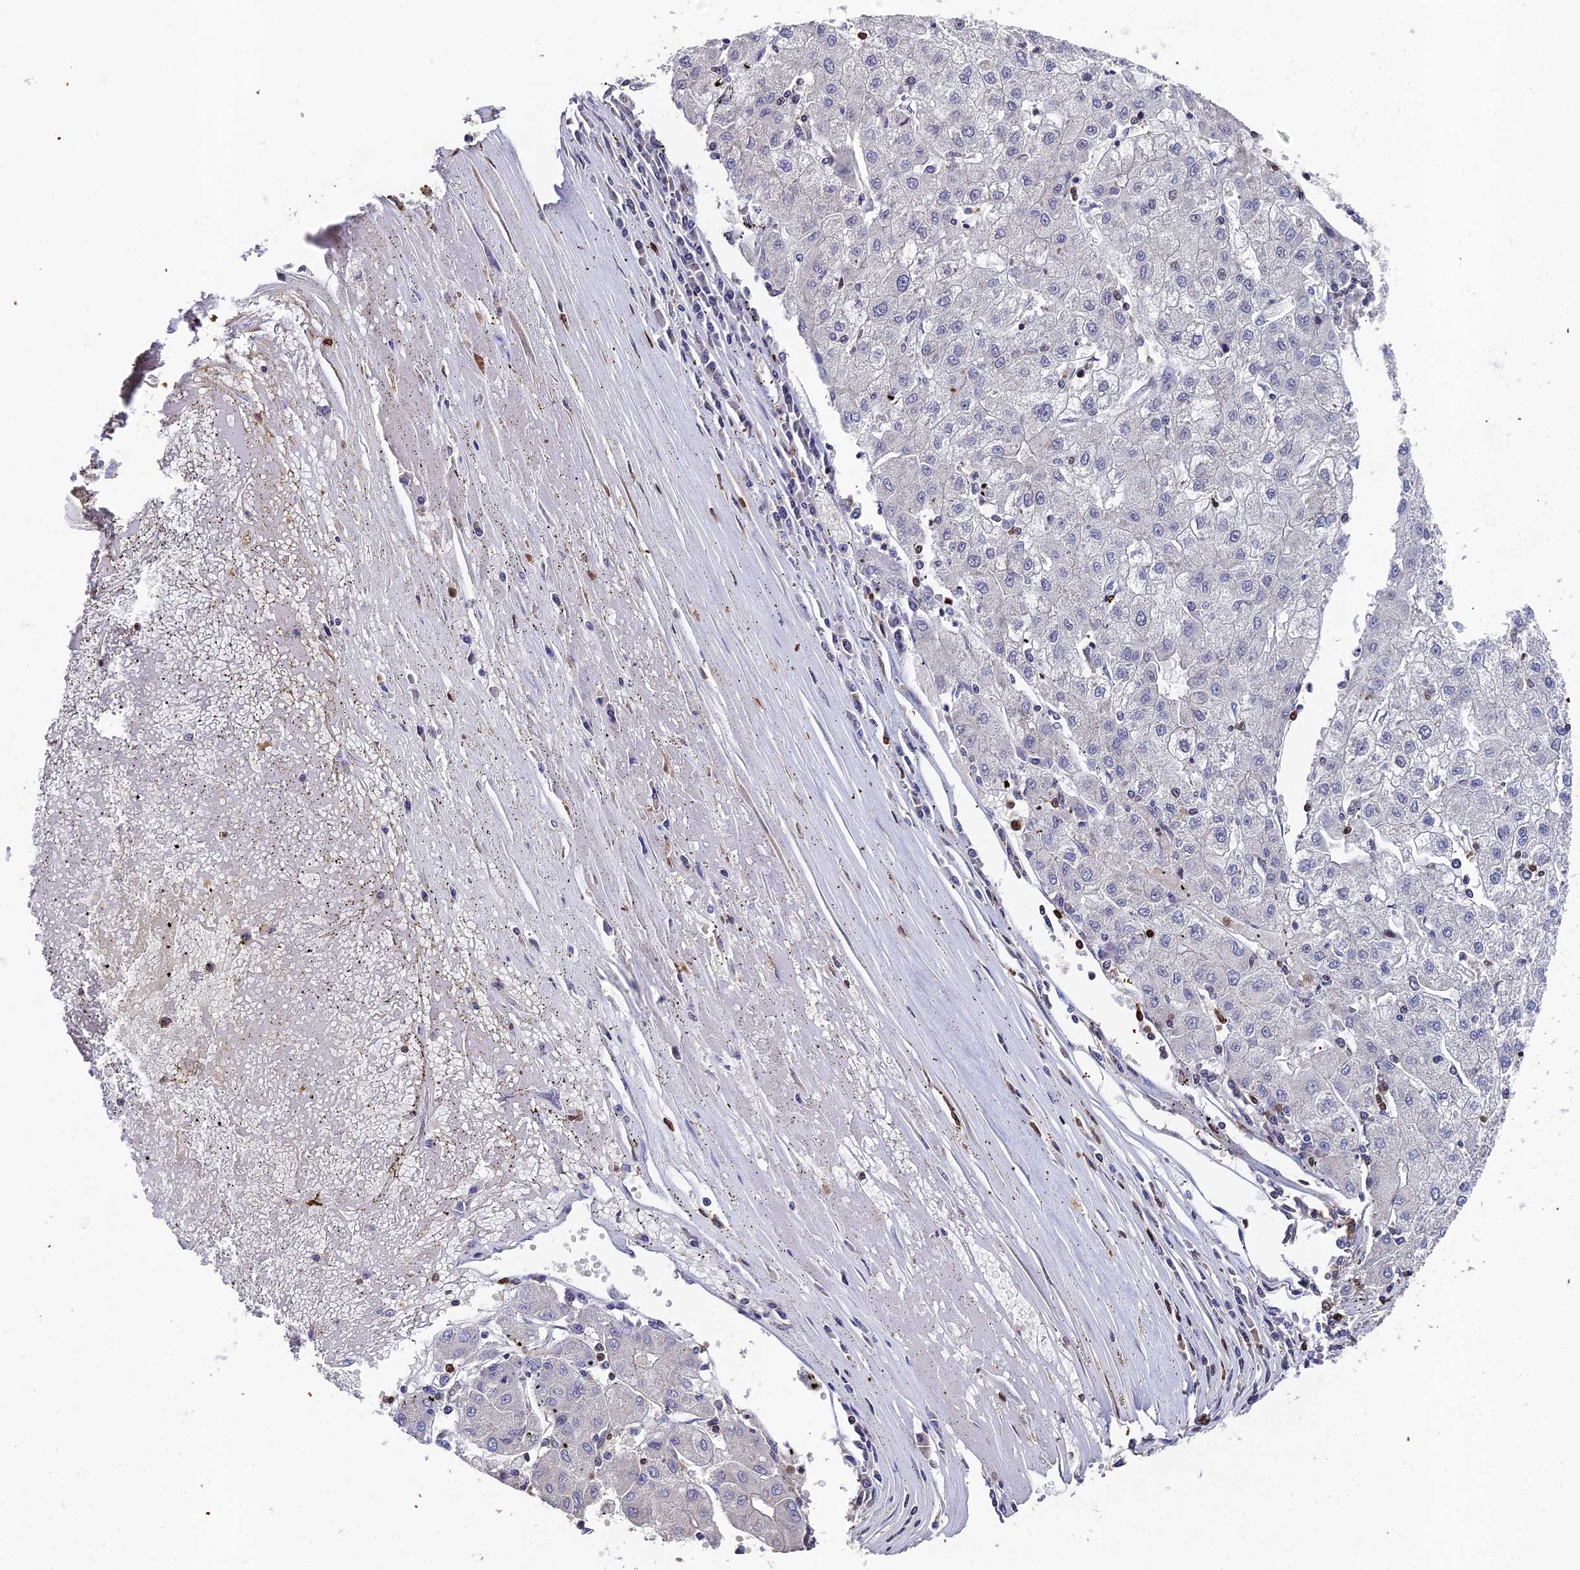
{"staining": {"intensity": "negative", "quantity": "none", "location": "none"}, "tissue": "liver cancer", "cell_type": "Tumor cells", "image_type": "cancer", "snomed": [{"axis": "morphology", "description": "Carcinoma, Hepatocellular, NOS"}, {"axis": "topography", "description": "Liver"}], "caption": "Immunohistochemistry micrograph of neoplastic tissue: human liver cancer (hepatocellular carcinoma) stained with DAB (3,3'-diaminobenzidine) displays no significant protein expression in tumor cells. (DAB immunohistochemistry, high magnification).", "gene": "GALK2", "patient": {"sex": "male", "age": 72}}